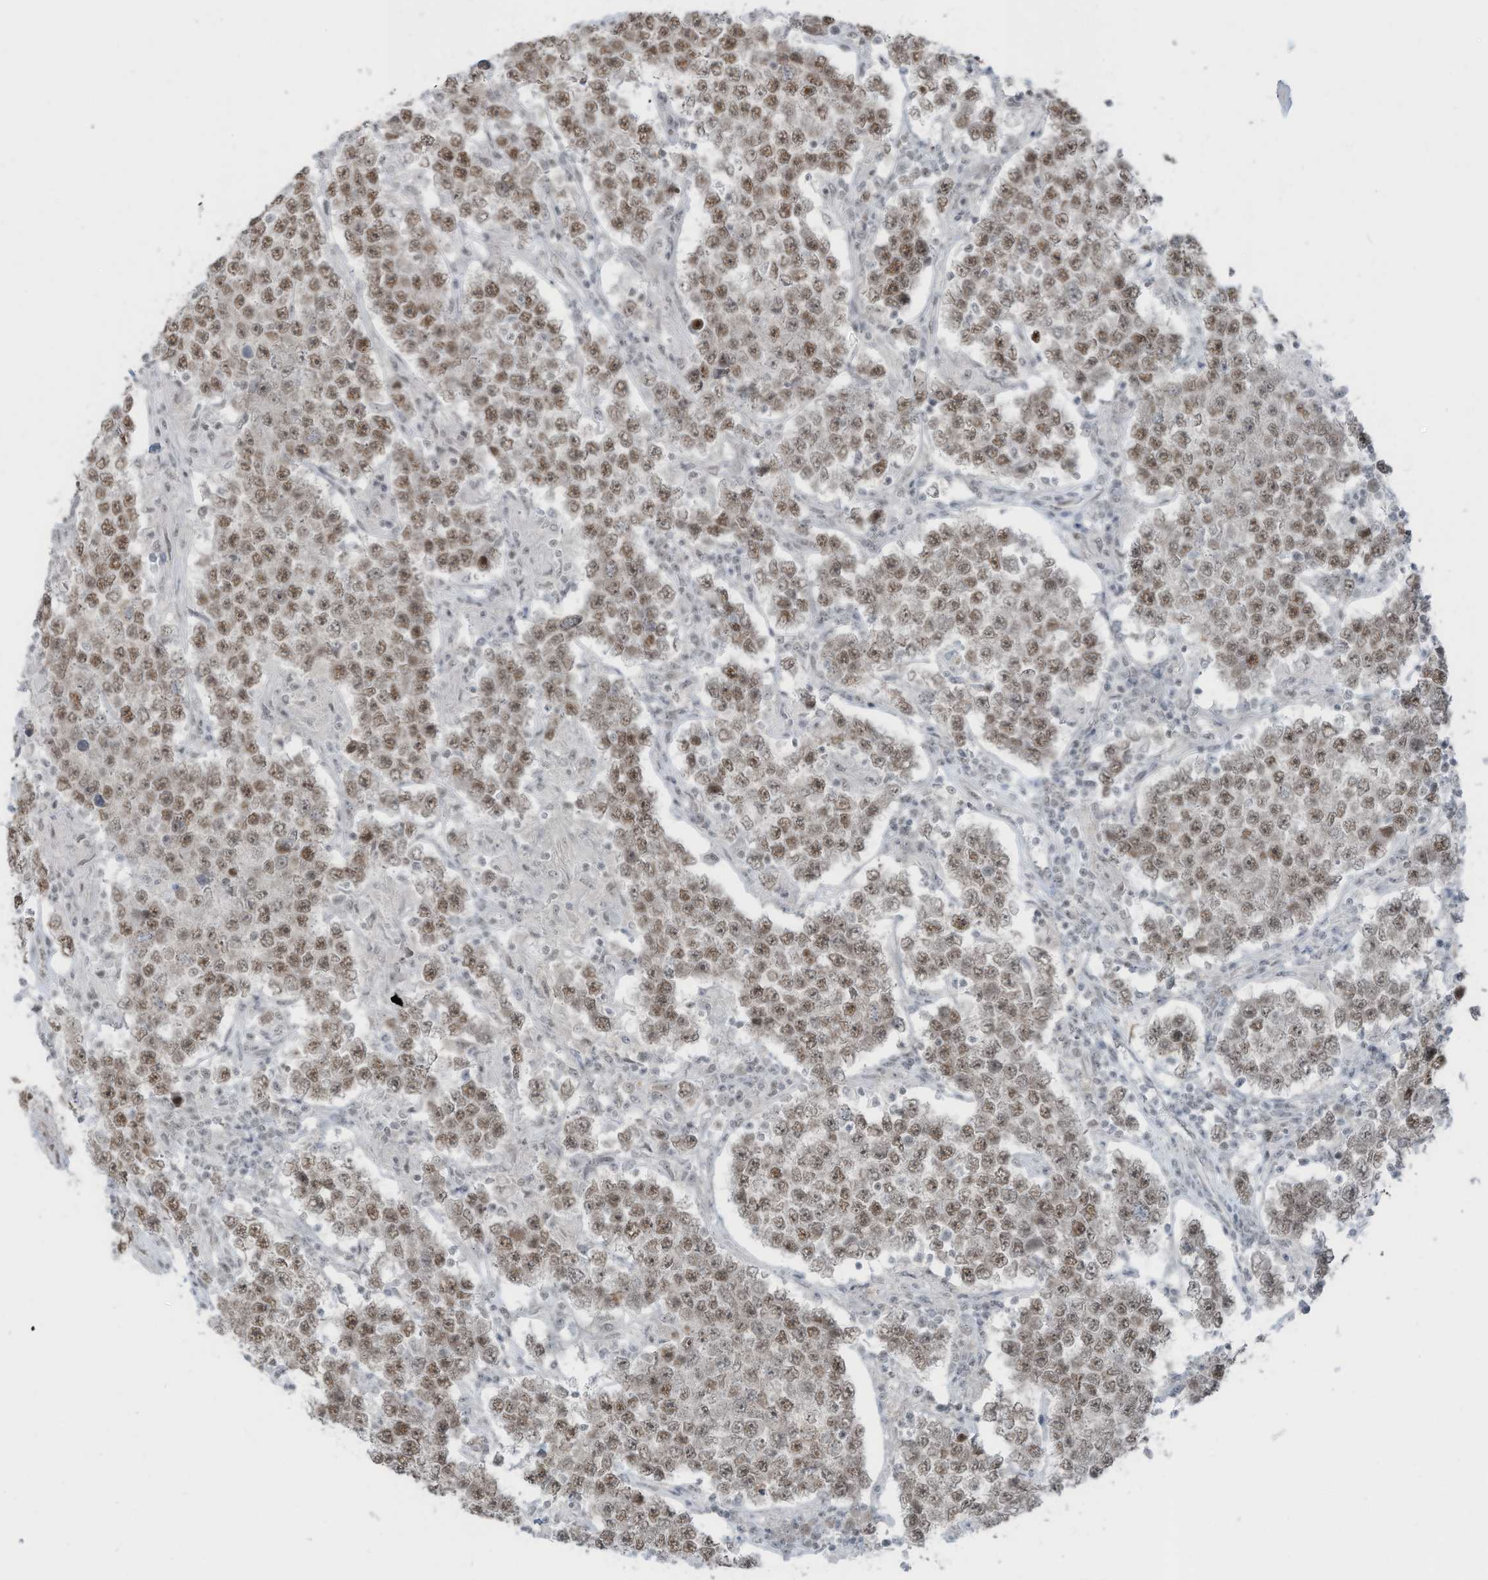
{"staining": {"intensity": "moderate", "quantity": ">75%", "location": "nuclear"}, "tissue": "testis cancer", "cell_type": "Tumor cells", "image_type": "cancer", "snomed": [{"axis": "morphology", "description": "Normal tissue, NOS"}, {"axis": "morphology", "description": "Urothelial carcinoma, High grade"}, {"axis": "morphology", "description": "Seminoma, NOS"}, {"axis": "morphology", "description": "Carcinoma, Embryonal, NOS"}, {"axis": "topography", "description": "Urinary bladder"}, {"axis": "topography", "description": "Testis"}], "caption": "The immunohistochemical stain labels moderate nuclear expression in tumor cells of testis embryonal carcinoma tissue.", "gene": "WRNIP1", "patient": {"sex": "male", "age": 41}}